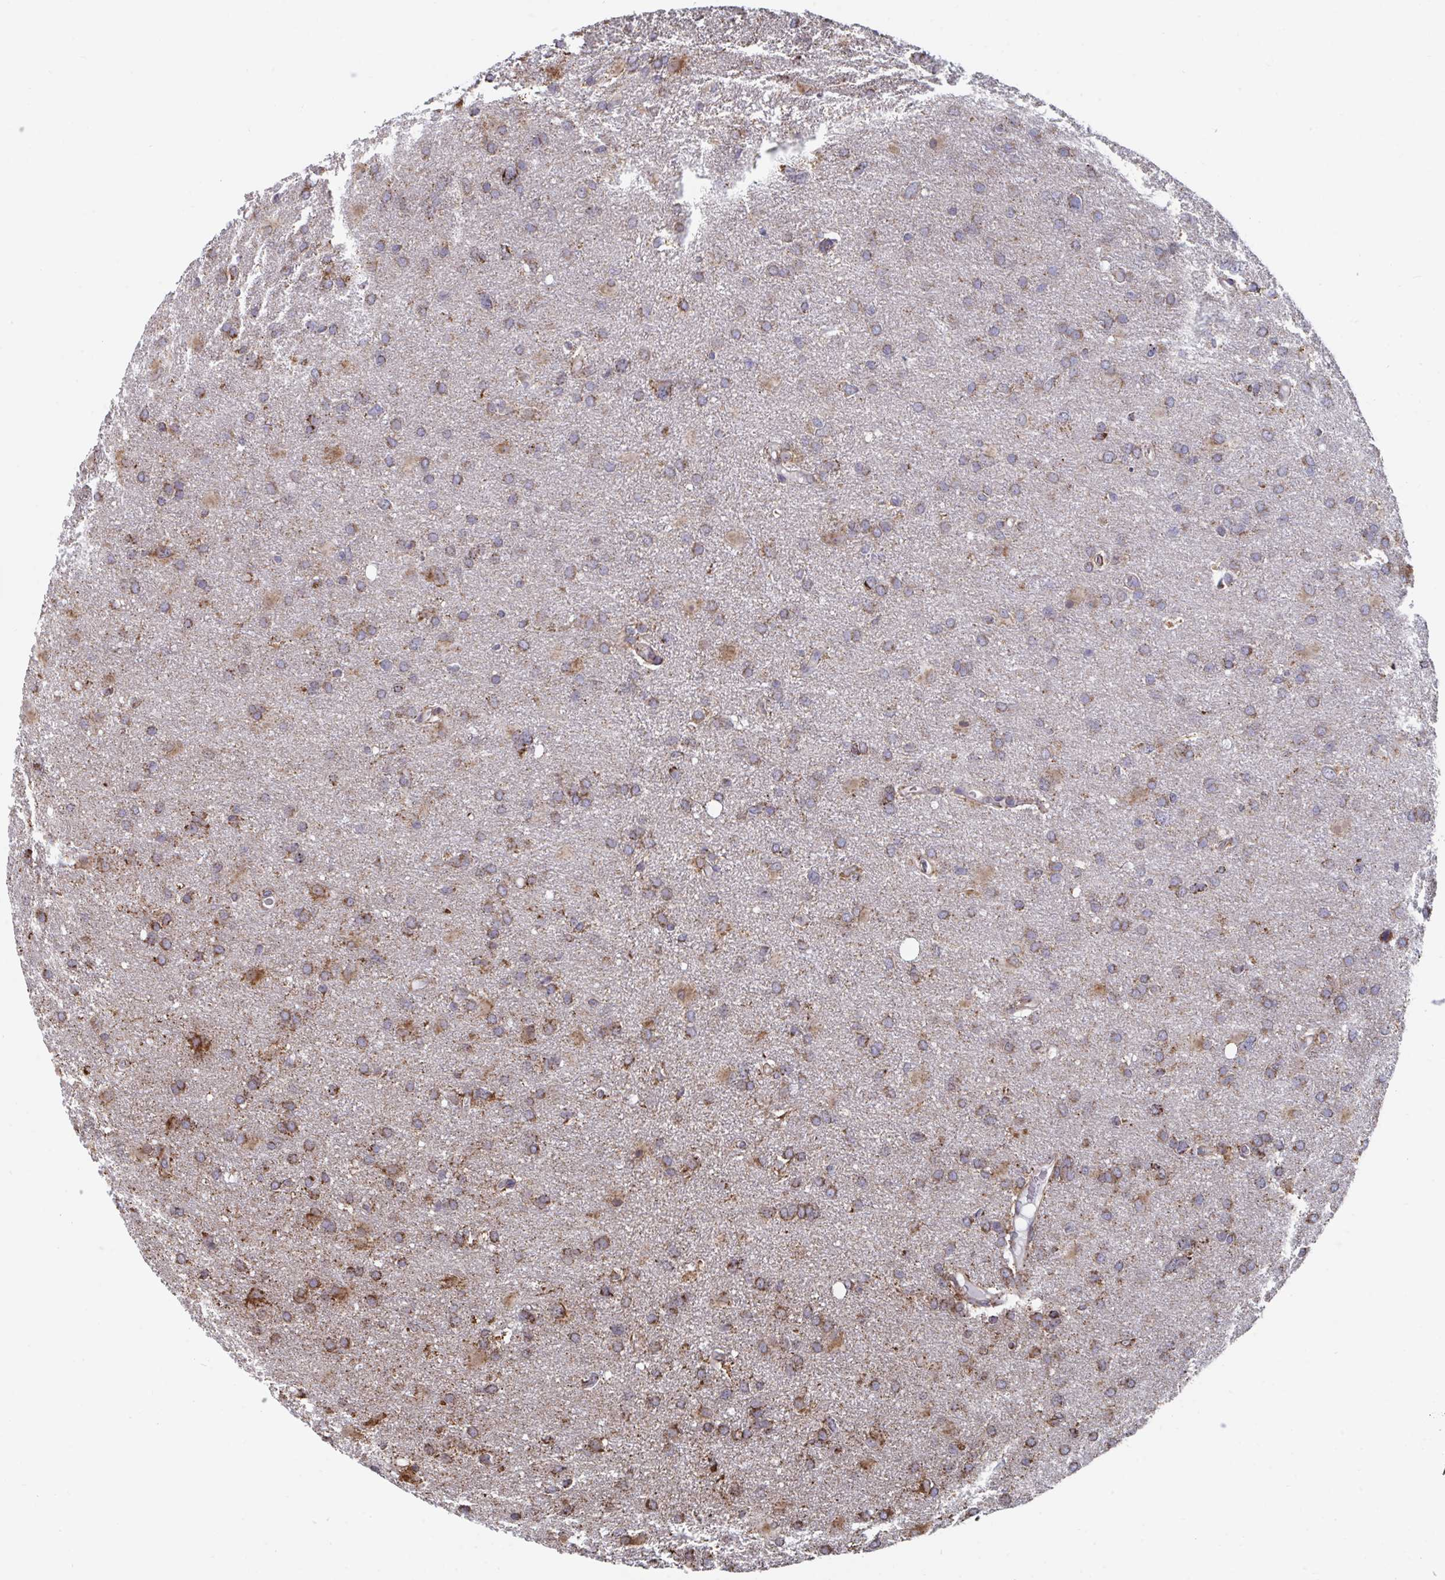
{"staining": {"intensity": "moderate", "quantity": ">75%", "location": "cytoplasmic/membranous"}, "tissue": "glioma", "cell_type": "Tumor cells", "image_type": "cancer", "snomed": [{"axis": "morphology", "description": "Glioma, malignant, High grade"}, {"axis": "topography", "description": "Brain"}], "caption": "Immunohistochemistry (DAB (3,3'-diaminobenzidine)) staining of glioma demonstrates moderate cytoplasmic/membranous protein expression in about >75% of tumor cells. The protein is shown in brown color, while the nuclei are stained blue.", "gene": "ELAVL1", "patient": {"sex": "male", "age": 53}}